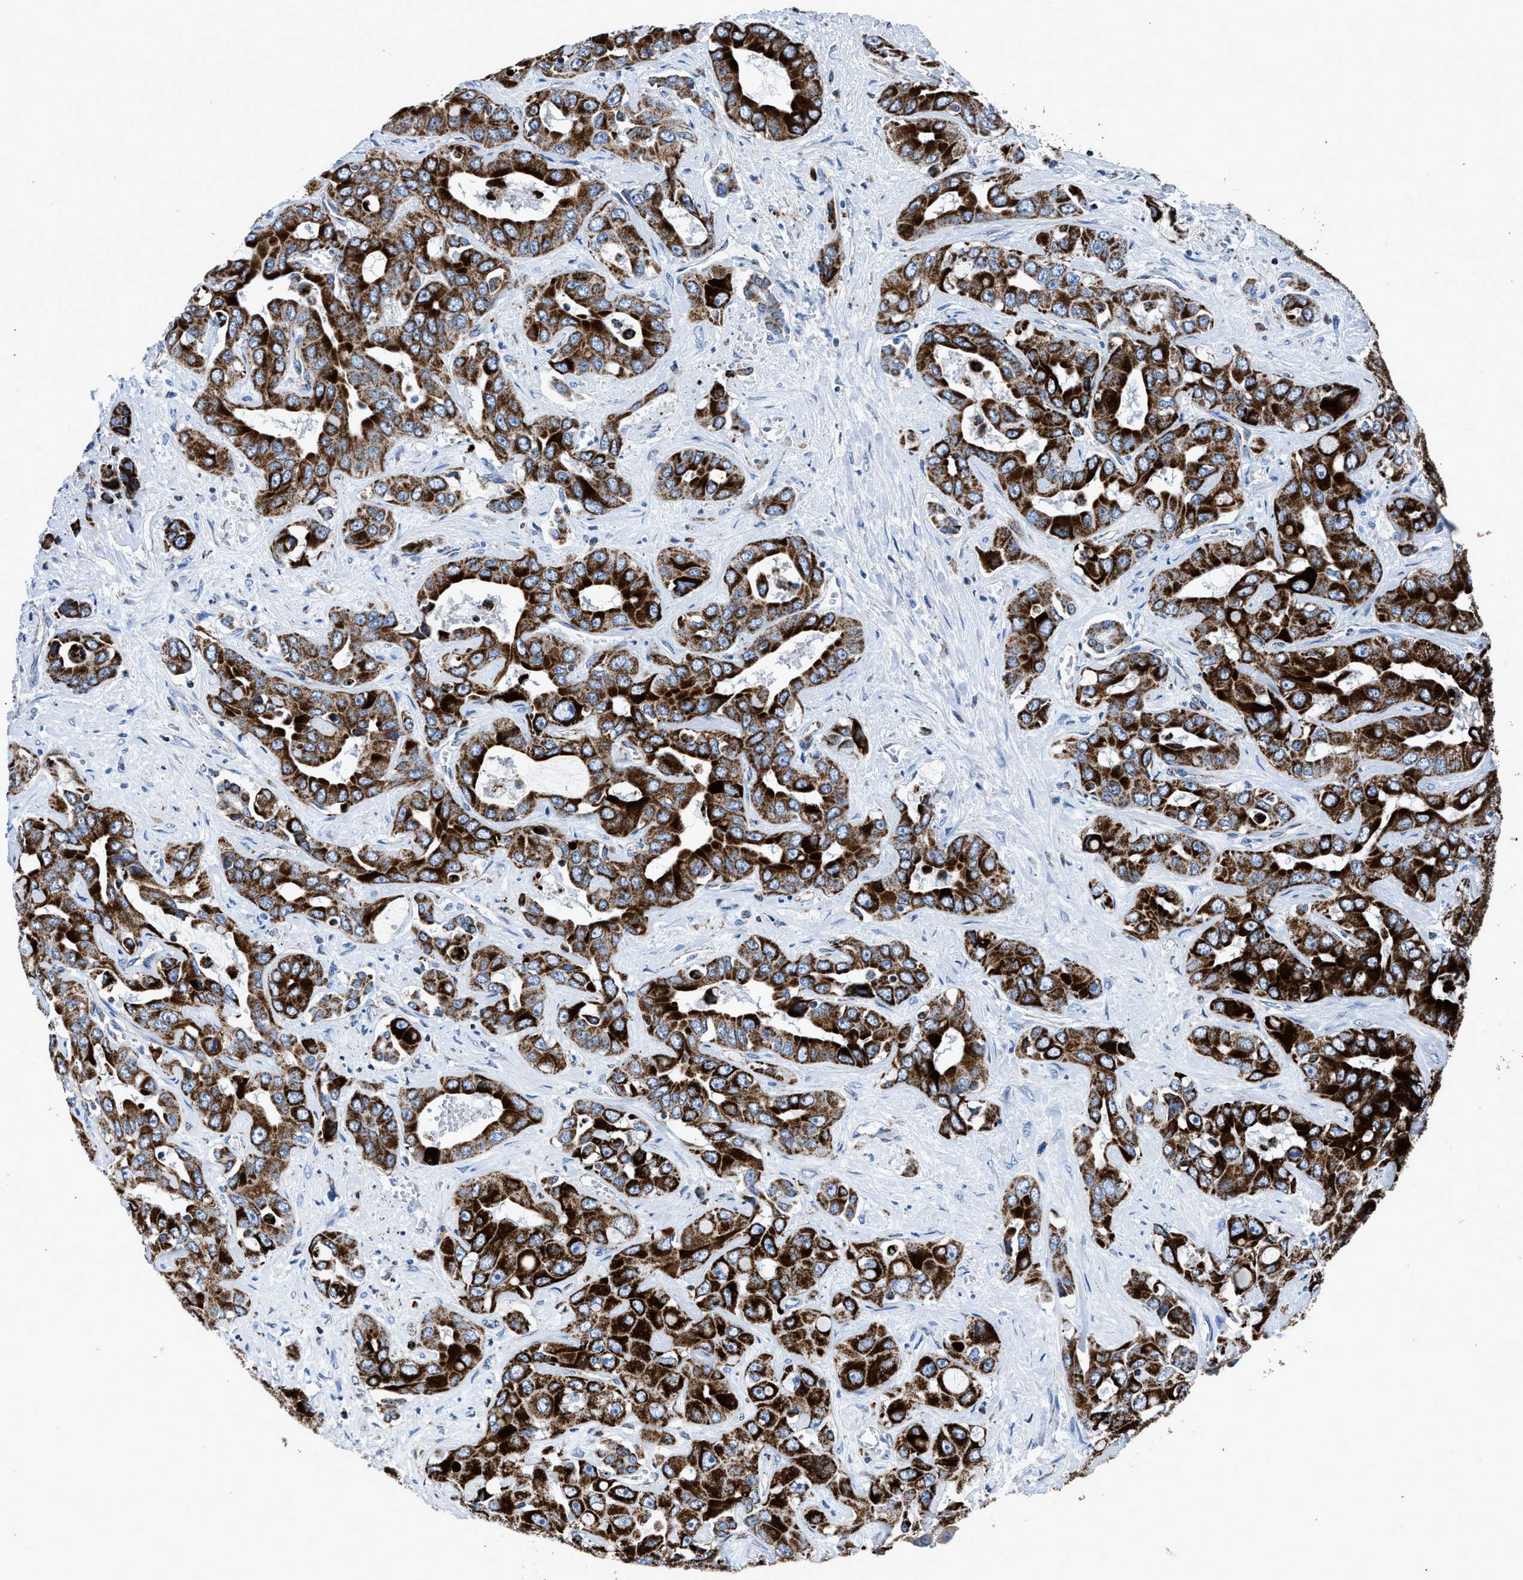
{"staining": {"intensity": "strong", "quantity": ">75%", "location": "cytoplasmic/membranous"}, "tissue": "liver cancer", "cell_type": "Tumor cells", "image_type": "cancer", "snomed": [{"axis": "morphology", "description": "Cholangiocarcinoma"}, {"axis": "topography", "description": "Liver"}], "caption": "About >75% of tumor cells in liver cholangiocarcinoma reveal strong cytoplasmic/membranous protein positivity as visualized by brown immunohistochemical staining.", "gene": "ZDHHC3", "patient": {"sex": "female", "age": 52}}